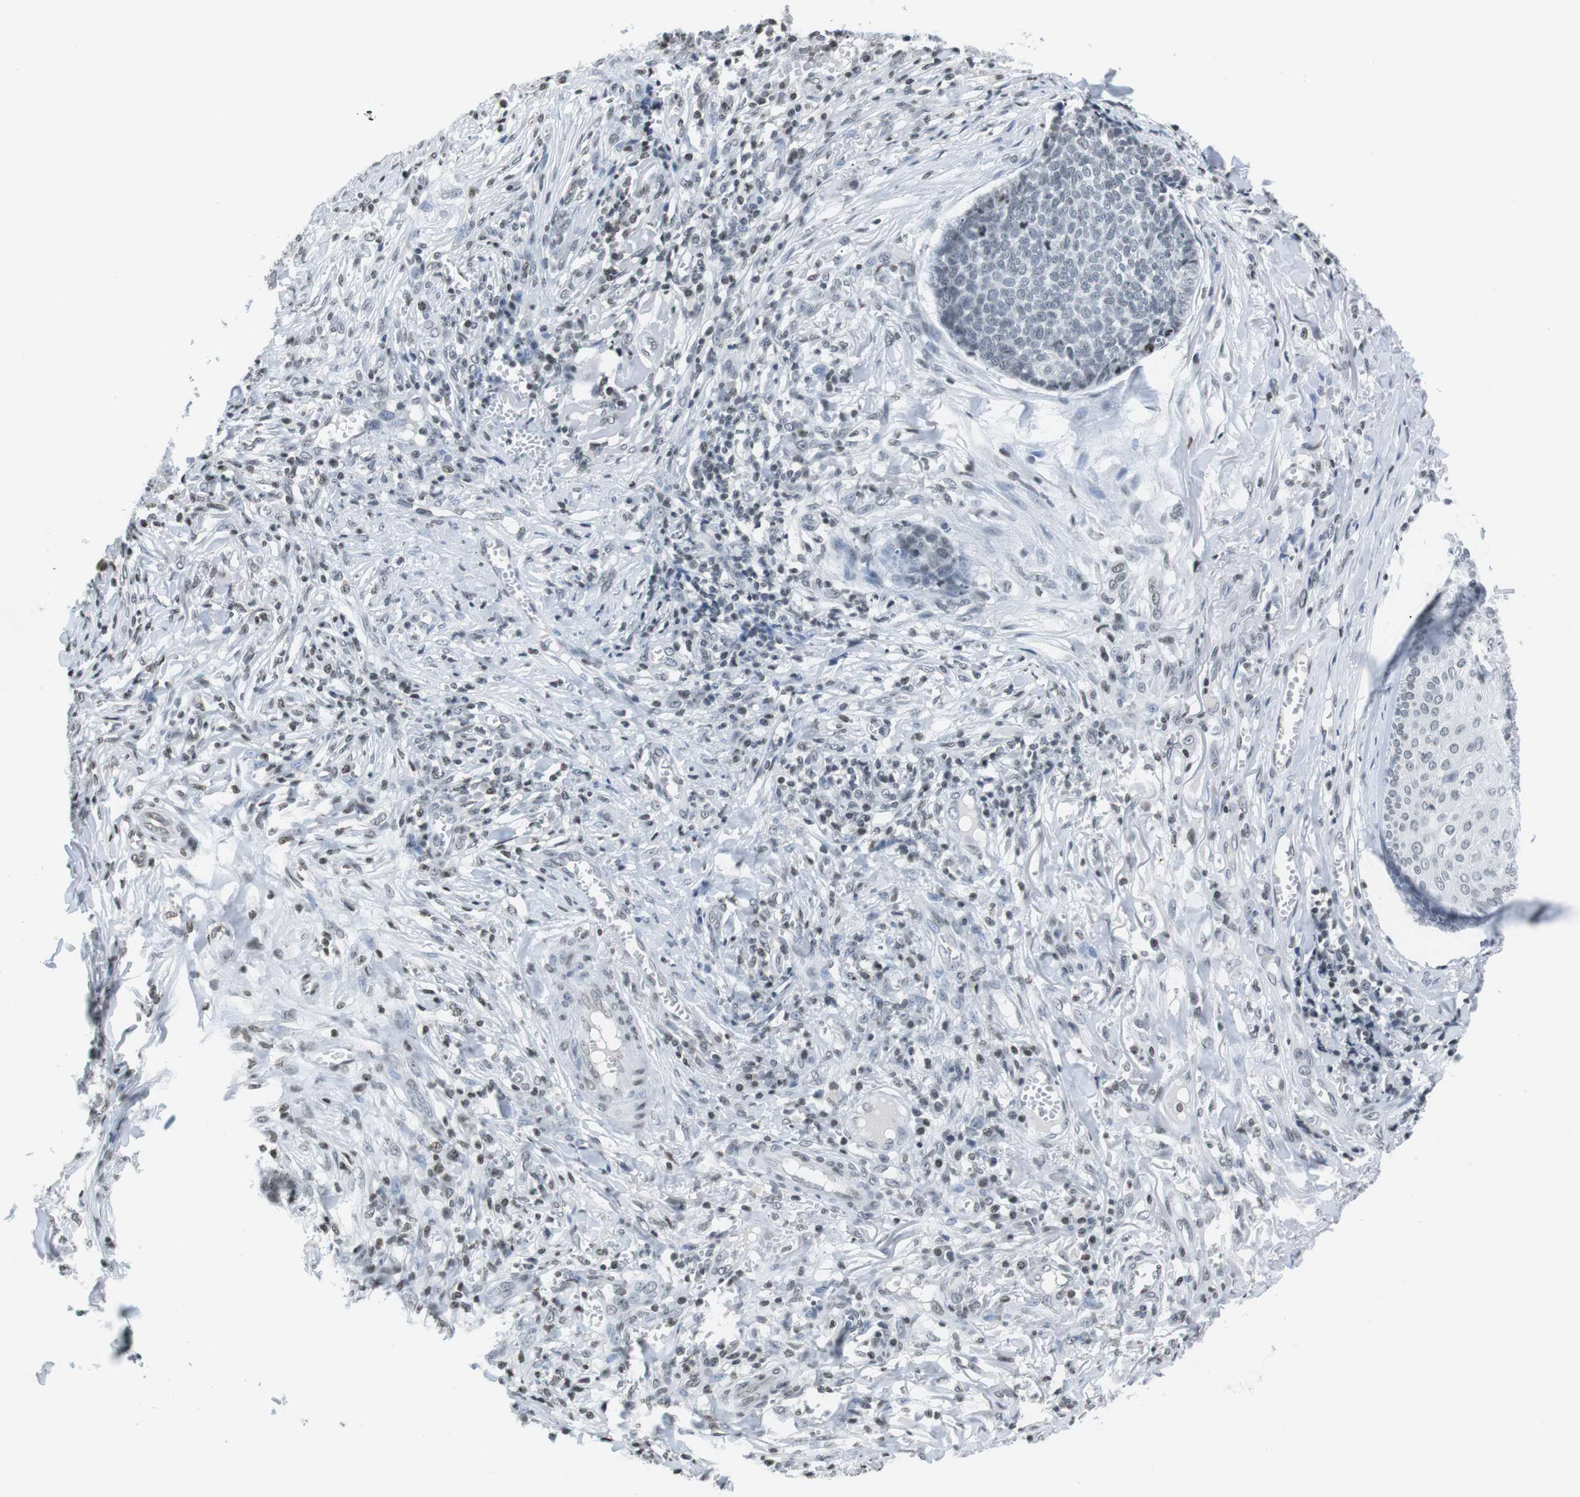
{"staining": {"intensity": "weak", "quantity": "<25%", "location": "nuclear"}, "tissue": "skin cancer", "cell_type": "Tumor cells", "image_type": "cancer", "snomed": [{"axis": "morphology", "description": "Basal cell carcinoma"}, {"axis": "topography", "description": "Skin"}], "caption": "A histopathology image of skin basal cell carcinoma stained for a protein exhibits no brown staining in tumor cells.", "gene": "E2F2", "patient": {"sex": "male", "age": 84}}